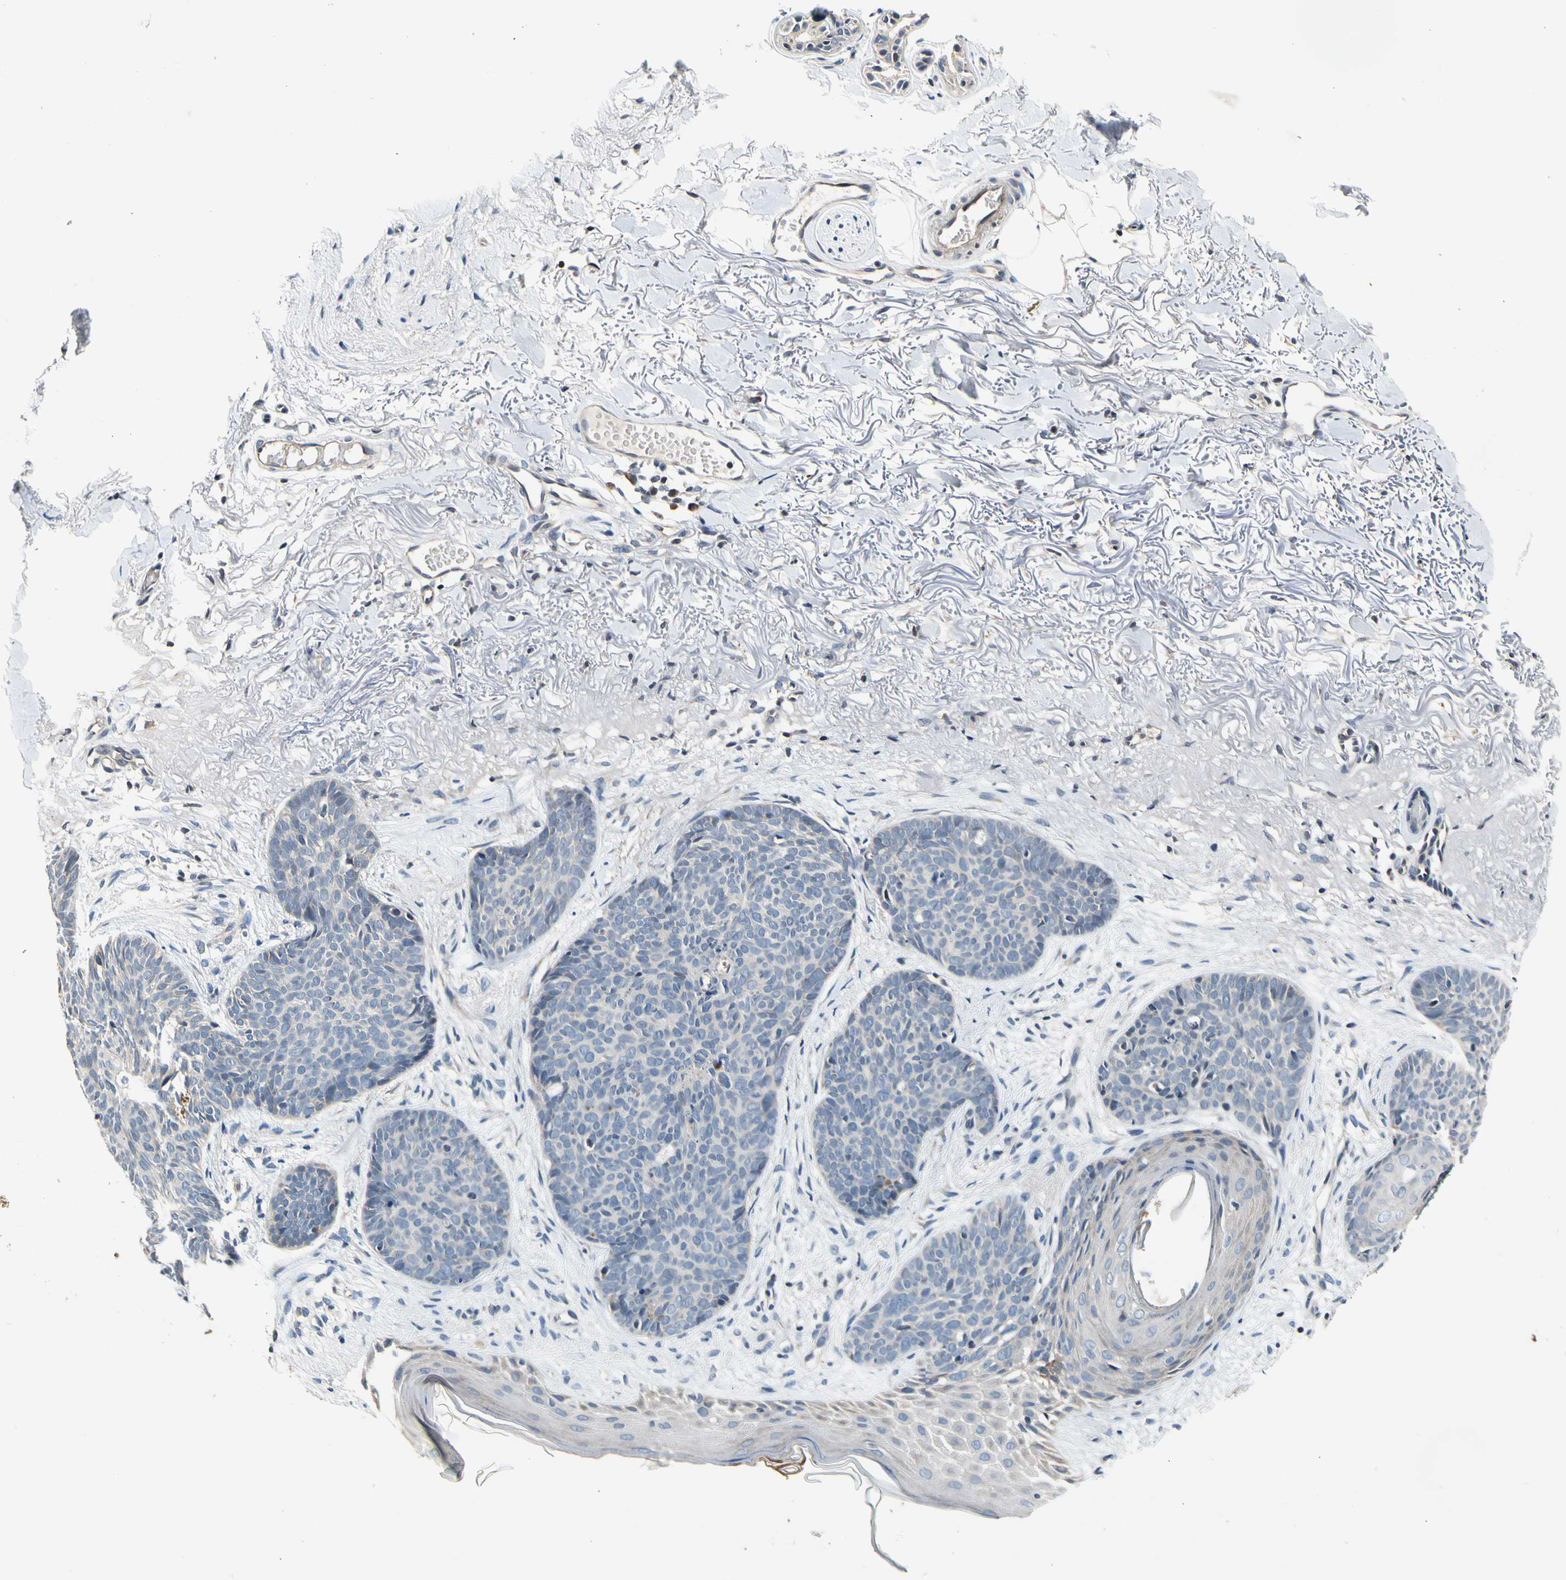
{"staining": {"intensity": "negative", "quantity": "none", "location": "none"}, "tissue": "skin cancer", "cell_type": "Tumor cells", "image_type": "cancer", "snomed": [{"axis": "morphology", "description": "Normal tissue, NOS"}, {"axis": "morphology", "description": "Basal cell carcinoma"}, {"axis": "topography", "description": "Skin"}], "caption": "DAB (3,3'-diaminobenzidine) immunohistochemical staining of human skin cancer shows no significant expression in tumor cells.", "gene": "SOX30", "patient": {"sex": "female", "age": 70}}